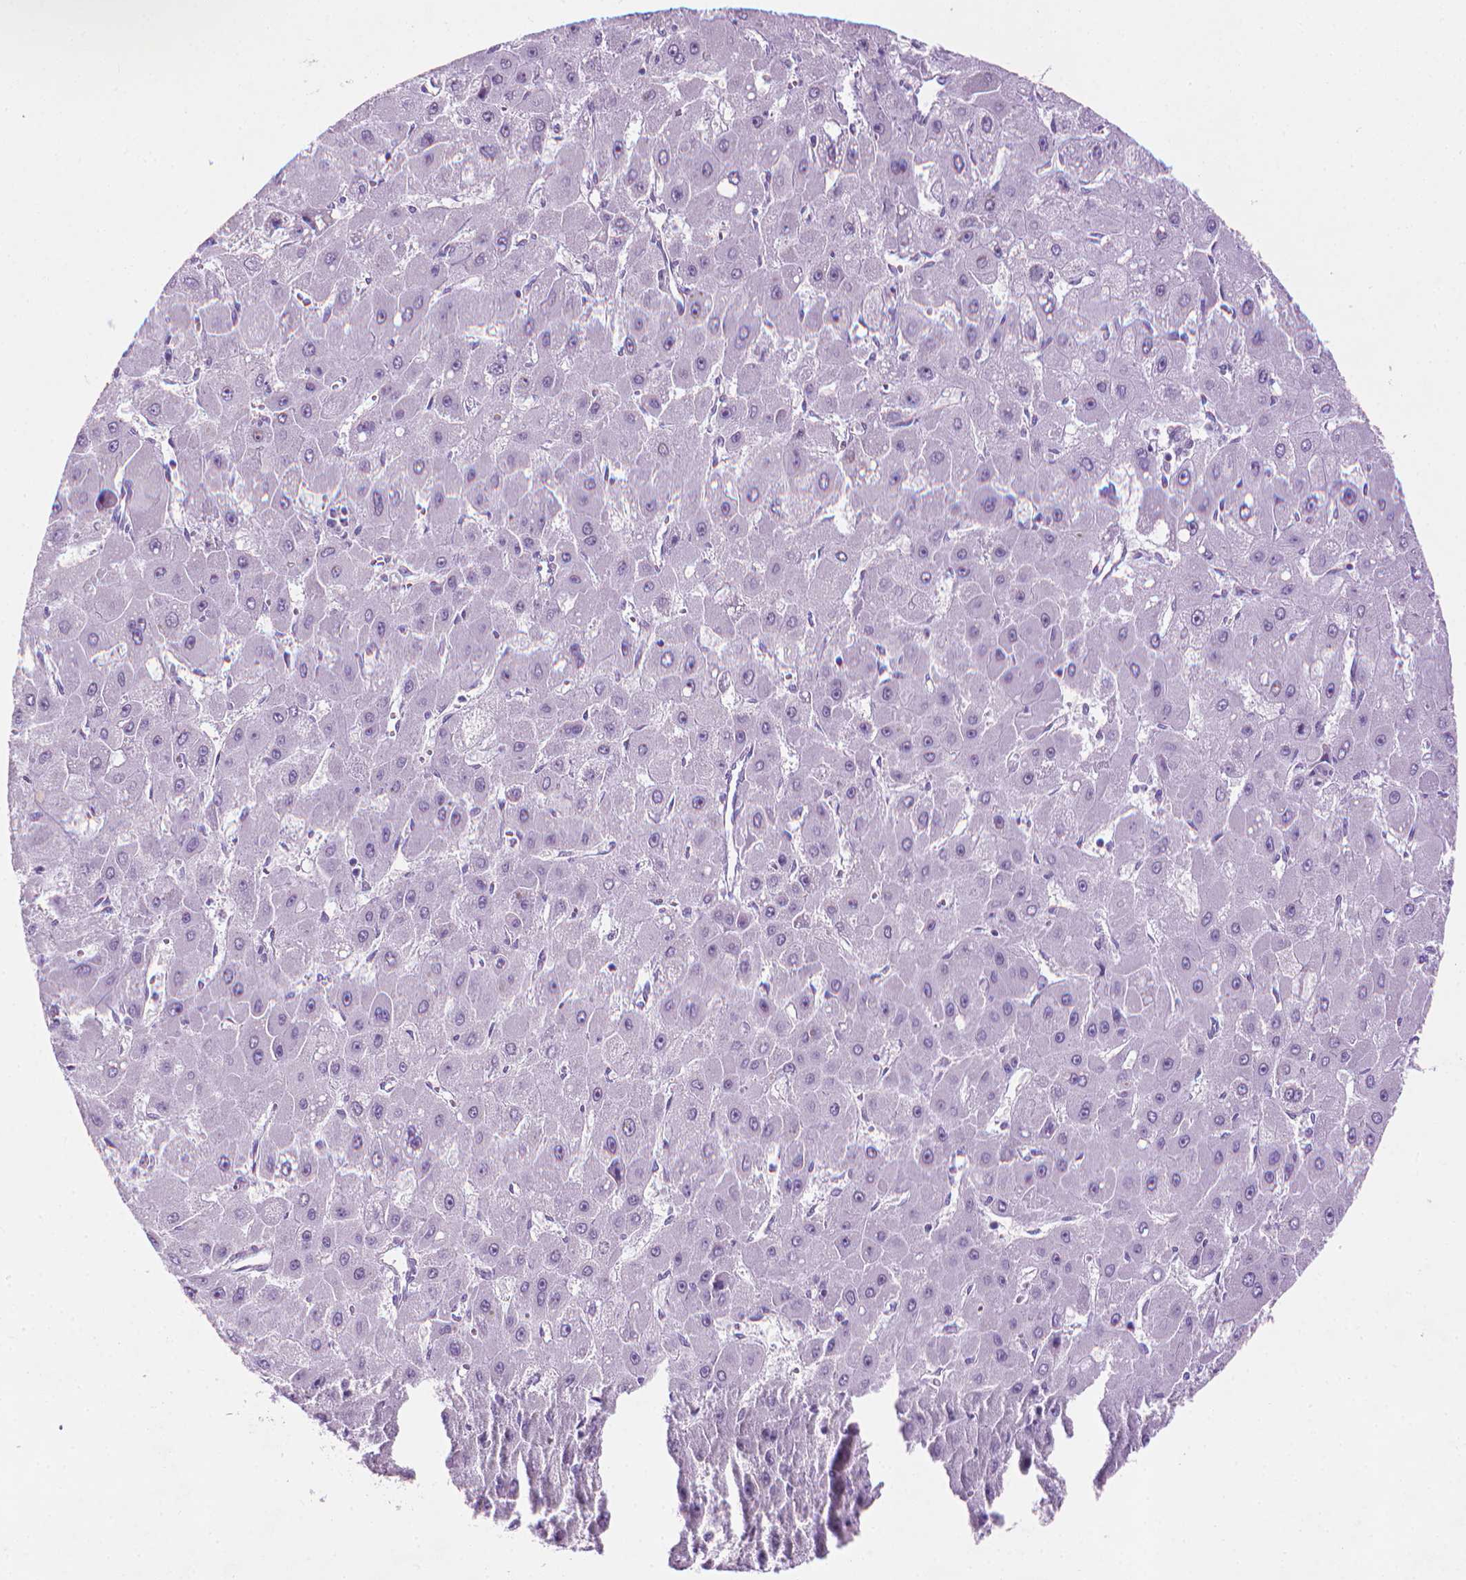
{"staining": {"intensity": "negative", "quantity": "none", "location": "none"}, "tissue": "liver cancer", "cell_type": "Tumor cells", "image_type": "cancer", "snomed": [{"axis": "morphology", "description": "Carcinoma, Hepatocellular, NOS"}, {"axis": "topography", "description": "Liver"}], "caption": "Immunohistochemistry (IHC) photomicrograph of neoplastic tissue: liver cancer stained with DAB shows no significant protein staining in tumor cells.", "gene": "KRT73", "patient": {"sex": "female", "age": 25}}